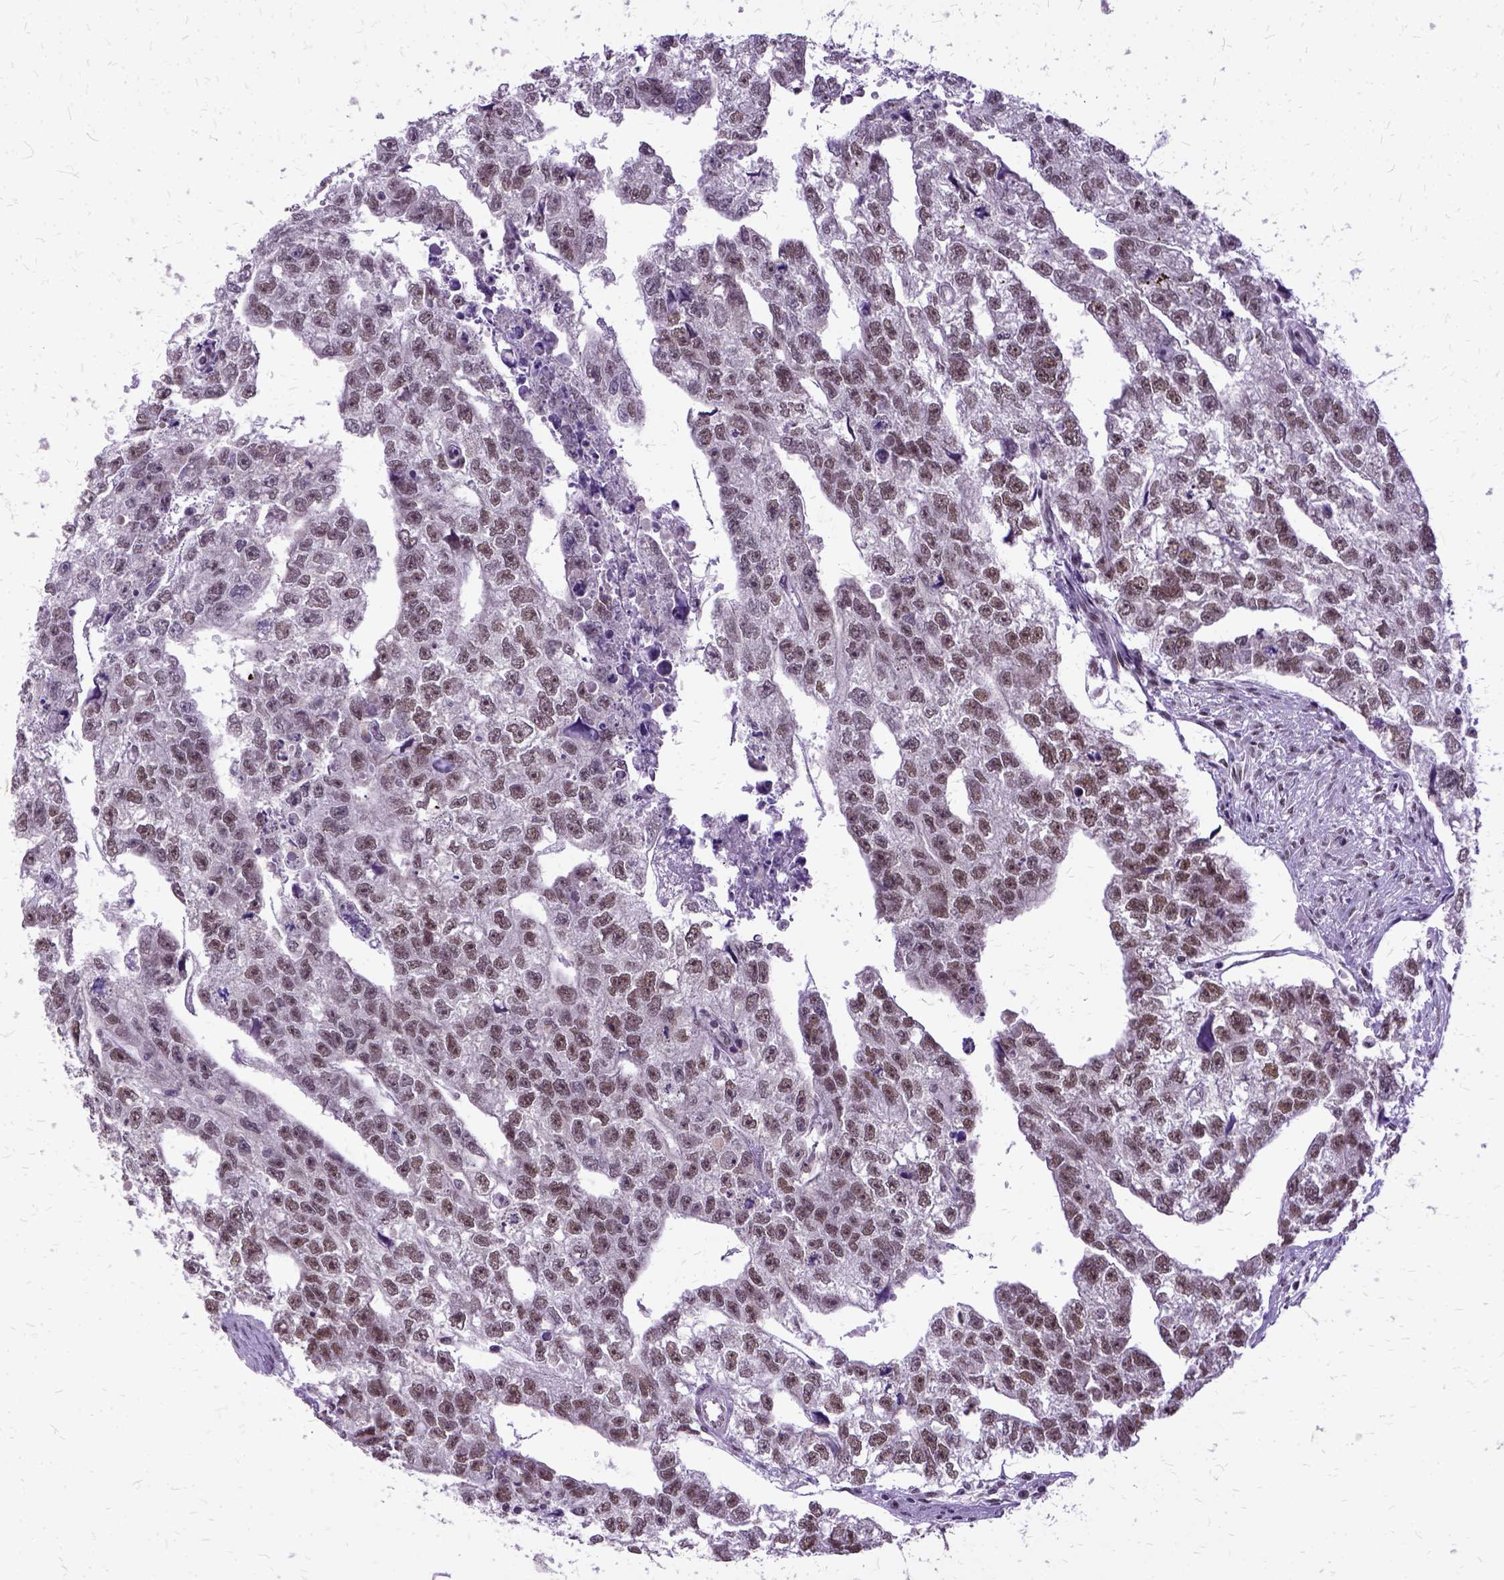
{"staining": {"intensity": "moderate", "quantity": "<25%", "location": "nuclear"}, "tissue": "testis cancer", "cell_type": "Tumor cells", "image_type": "cancer", "snomed": [{"axis": "morphology", "description": "Carcinoma, Embryonal, NOS"}, {"axis": "morphology", "description": "Teratoma, malignant, NOS"}, {"axis": "topography", "description": "Testis"}], "caption": "Immunohistochemistry (DAB (3,3'-diaminobenzidine)) staining of human embryonal carcinoma (testis) shows moderate nuclear protein expression in approximately <25% of tumor cells. The staining is performed using DAB (3,3'-diaminobenzidine) brown chromogen to label protein expression. The nuclei are counter-stained blue using hematoxylin.", "gene": "SETD1A", "patient": {"sex": "male", "age": 44}}